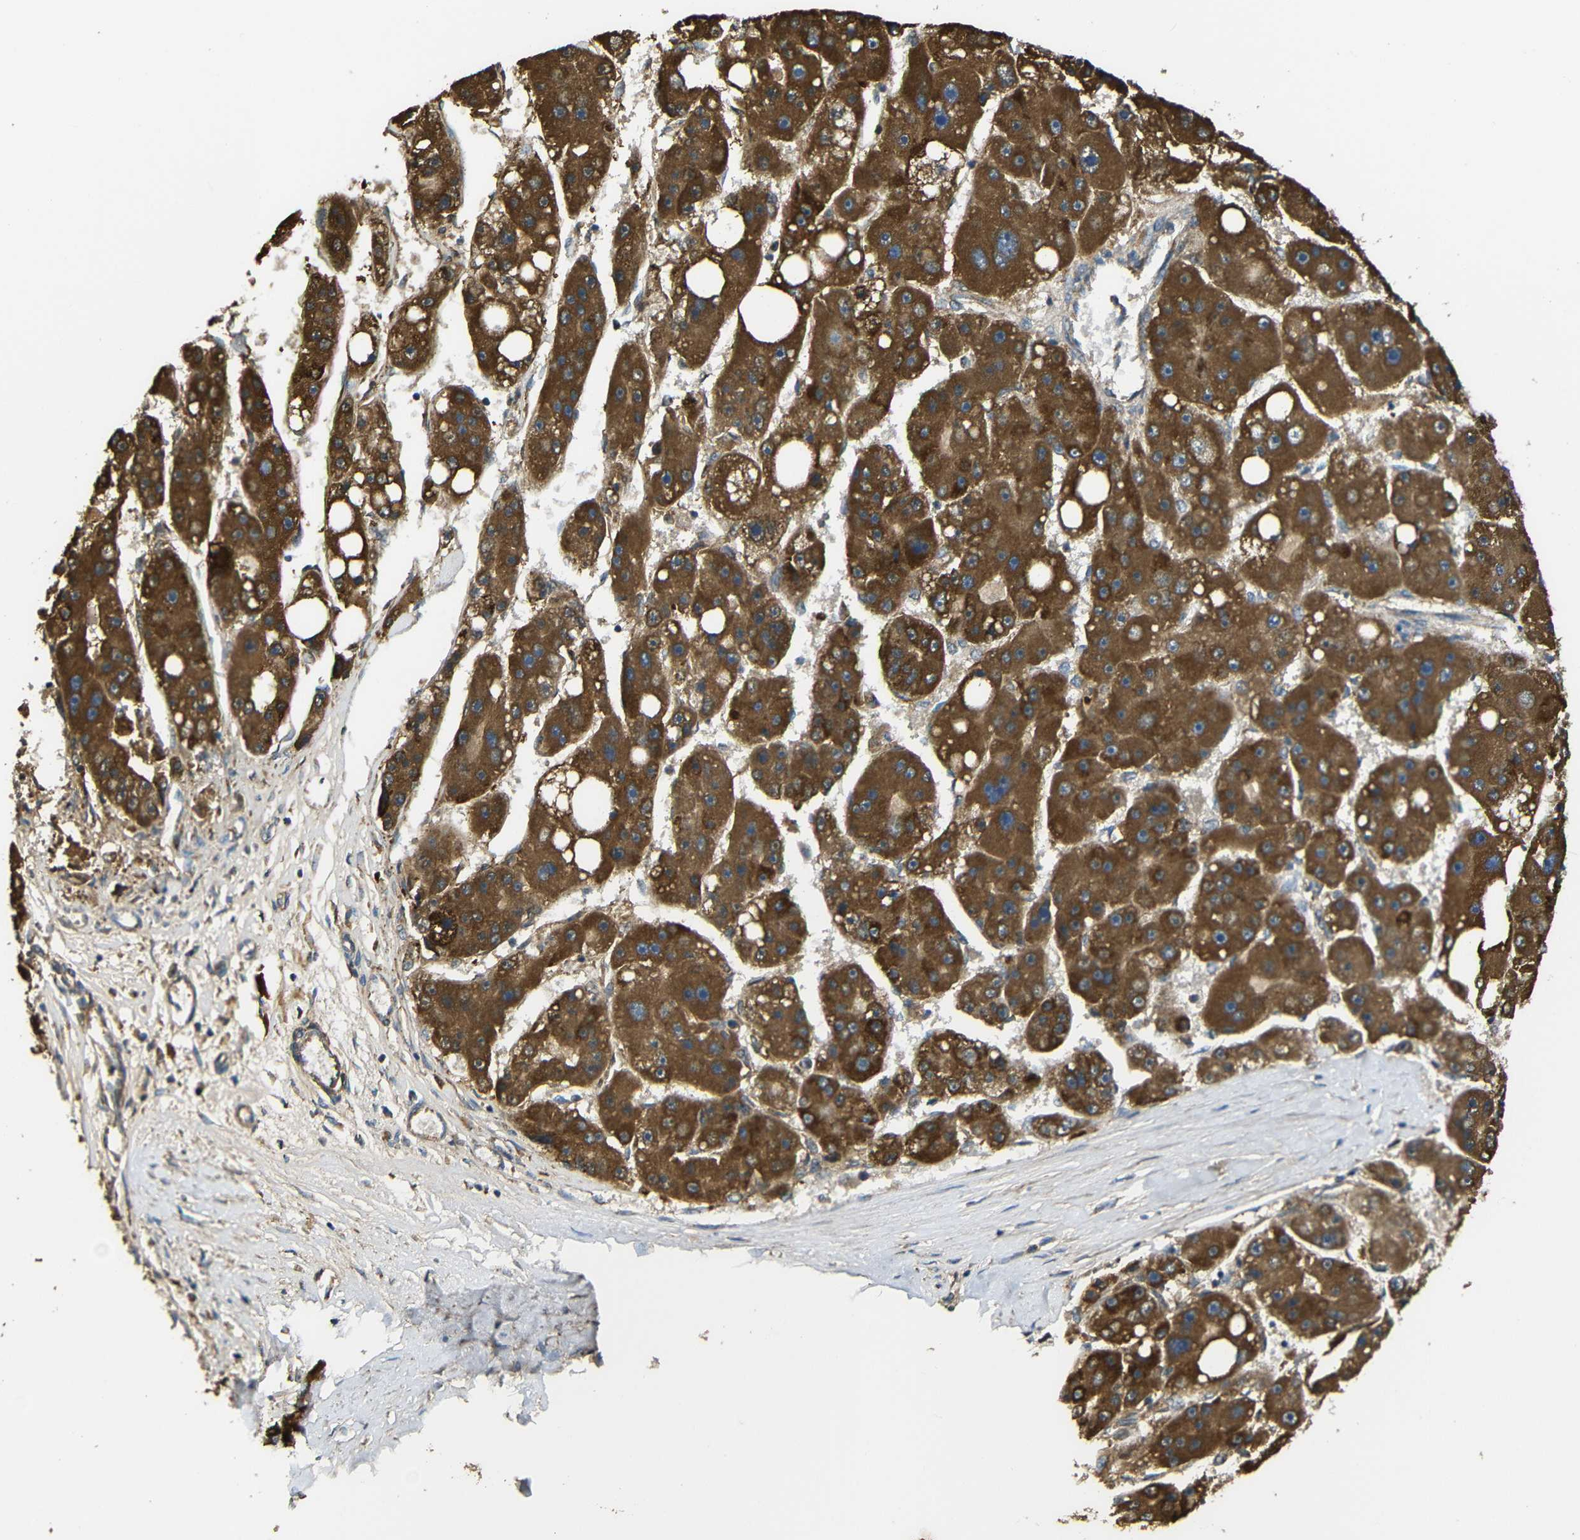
{"staining": {"intensity": "strong", "quantity": ">75%", "location": "cytoplasmic/membranous"}, "tissue": "liver cancer", "cell_type": "Tumor cells", "image_type": "cancer", "snomed": [{"axis": "morphology", "description": "Carcinoma, Hepatocellular, NOS"}, {"axis": "topography", "description": "Liver"}], "caption": "Immunohistochemical staining of human hepatocellular carcinoma (liver) shows strong cytoplasmic/membranous protein staining in approximately >75% of tumor cells.", "gene": "NR3C2", "patient": {"sex": "female", "age": 61}}